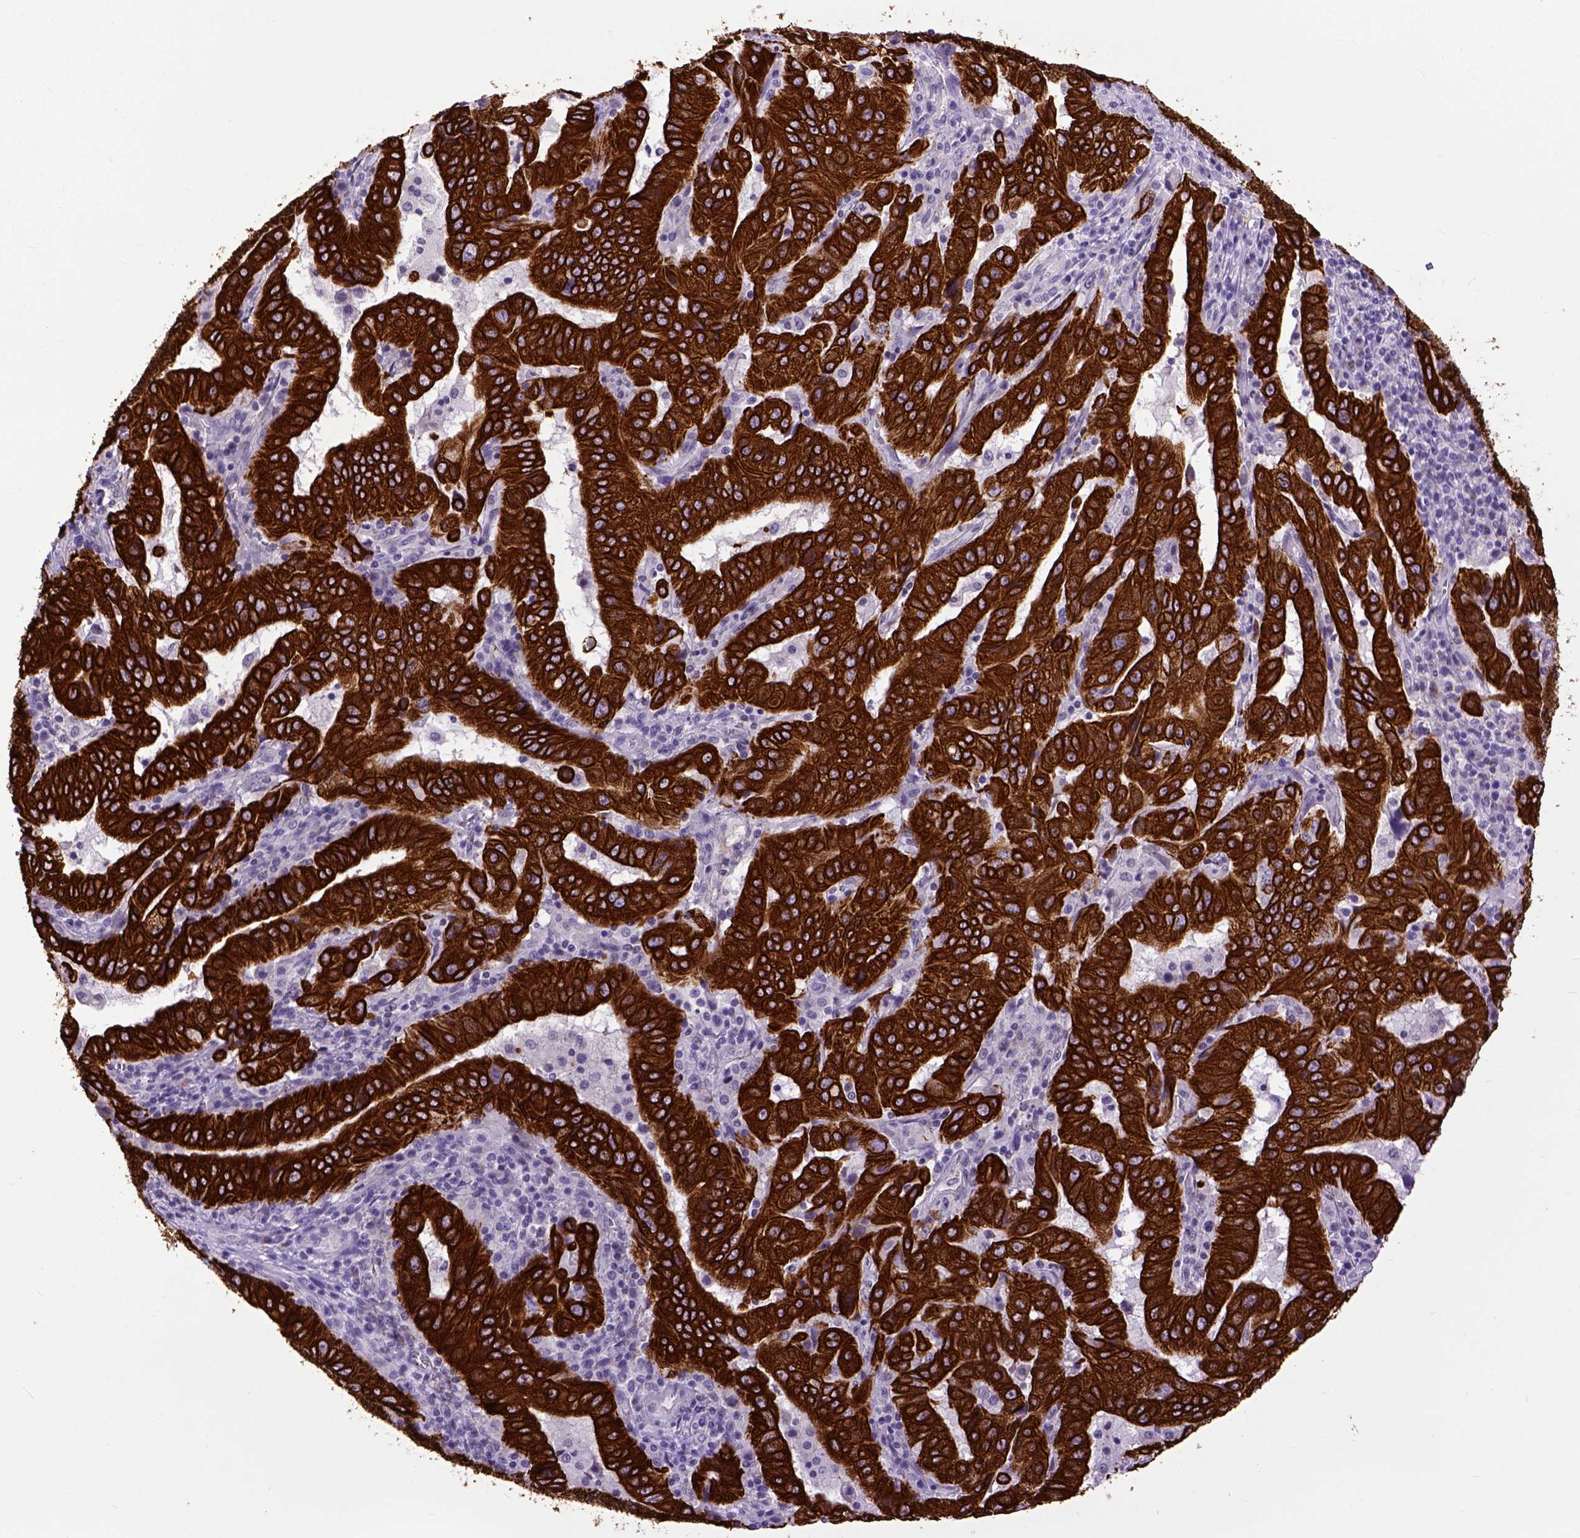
{"staining": {"intensity": "strong", "quantity": ">75%", "location": "cytoplasmic/membranous"}, "tissue": "pancreatic cancer", "cell_type": "Tumor cells", "image_type": "cancer", "snomed": [{"axis": "morphology", "description": "Adenocarcinoma, NOS"}, {"axis": "topography", "description": "Pancreas"}], "caption": "A high amount of strong cytoplasmic/membranous expression is present in approximately >75% of tumor cells in pancreatic adenocarcinoma tissue.", "gene": "RAB25", "patient": {"sex": "male", "age": 63}}